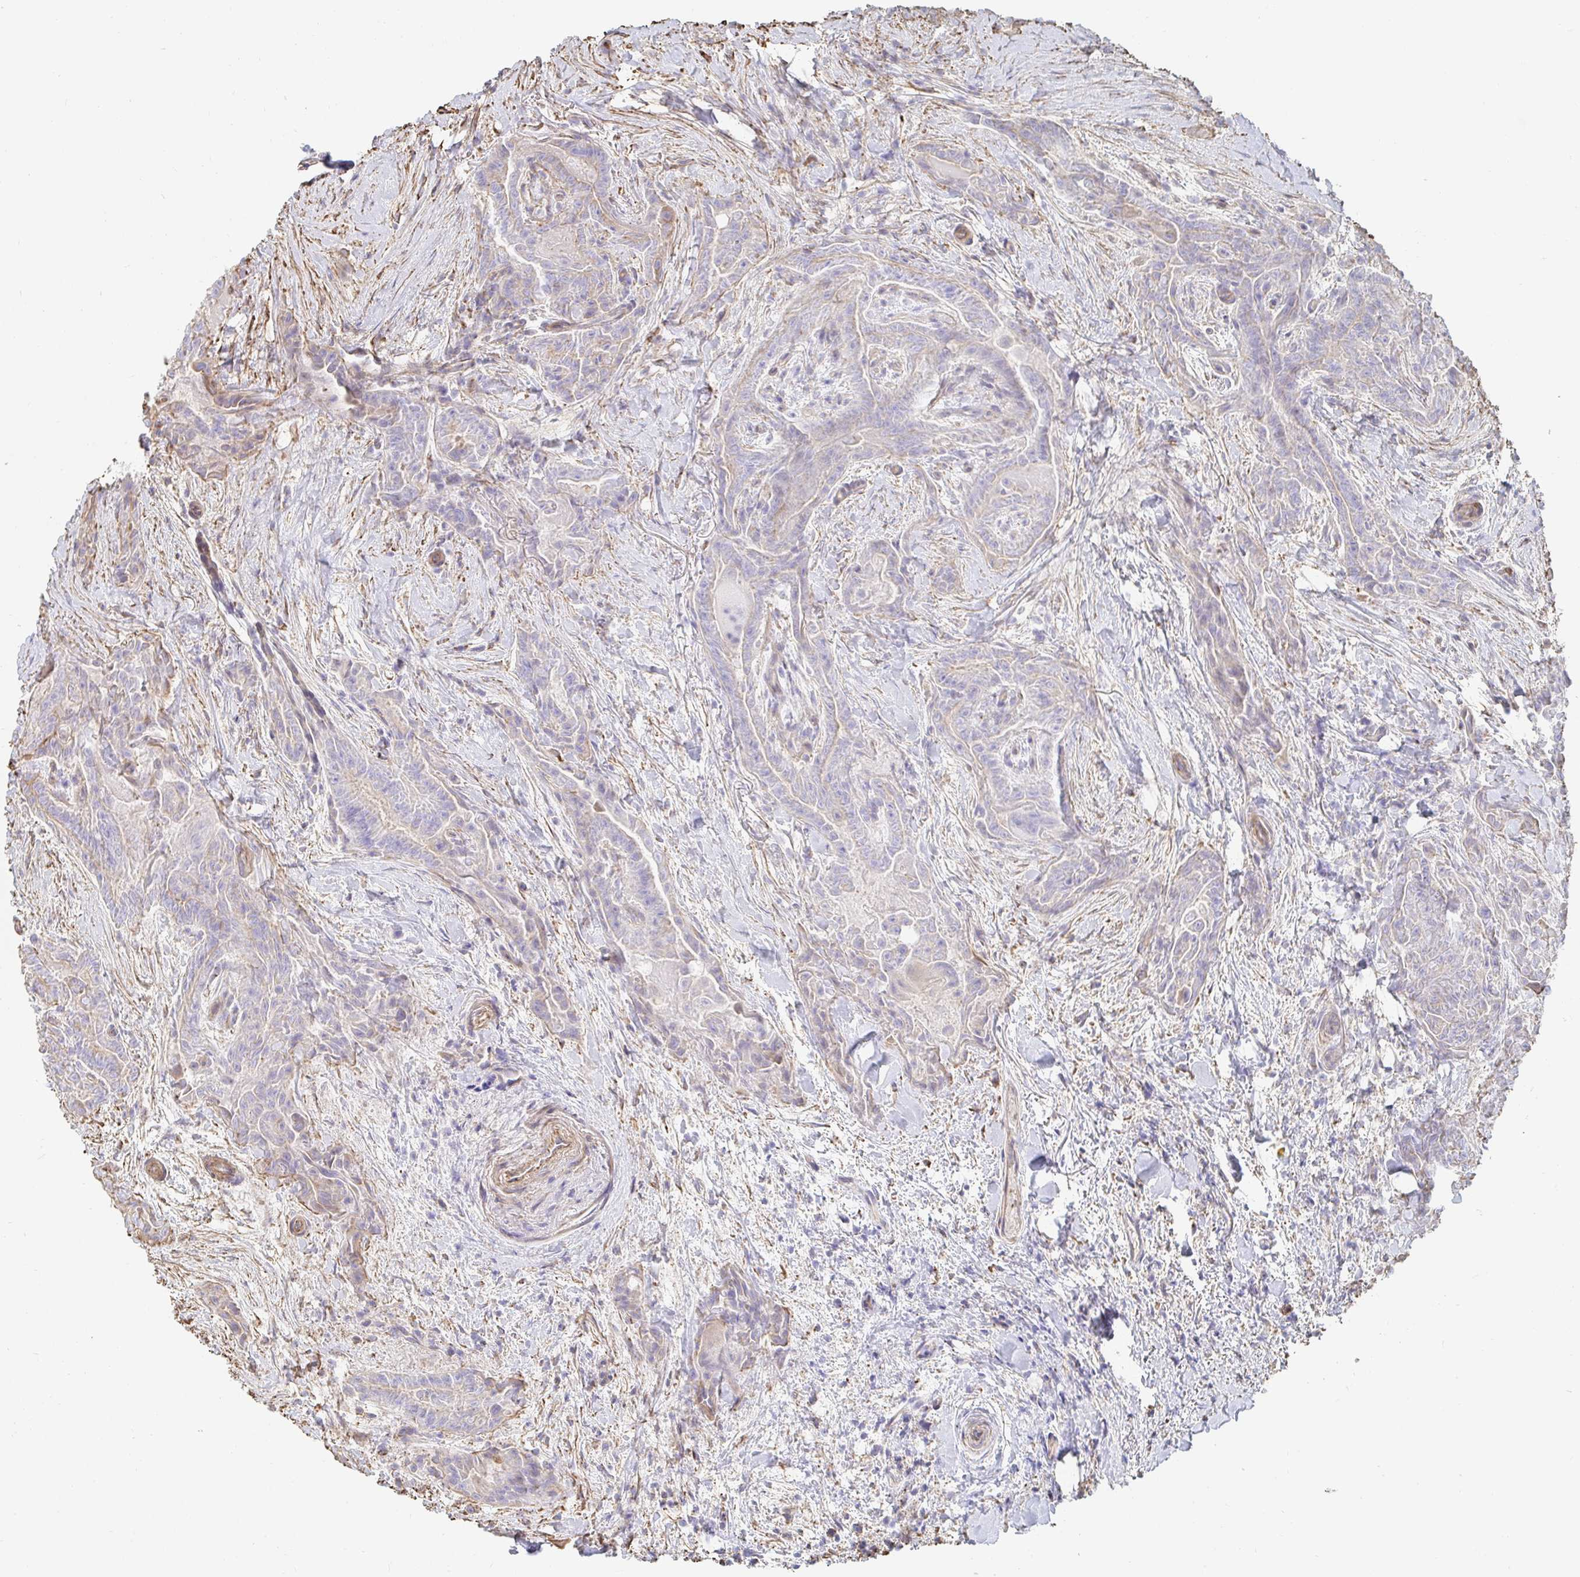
{"staining": {"intensity": "negative", "quantity": "none", "location": "none"}, "tissue": "thyroid cancer", "cell_type": "Tumor cells", "image_type": "cancer", "snomed": [{"axis": "morphology", "description": "Papillary adenocarcinoma, NOS"}, {"axis": "topography", "description": "Thyroid gland"}], "caption": "Immunohistochemistry (IHC) photomicrograph of neoplastic tissue: thyroid cancer (papillary adenocarcinoma) stained with DAB reveals no significant protein expression in tumor cells.", "gene": "PTPN14", "patient": {"sex": "female", "age": 61}}